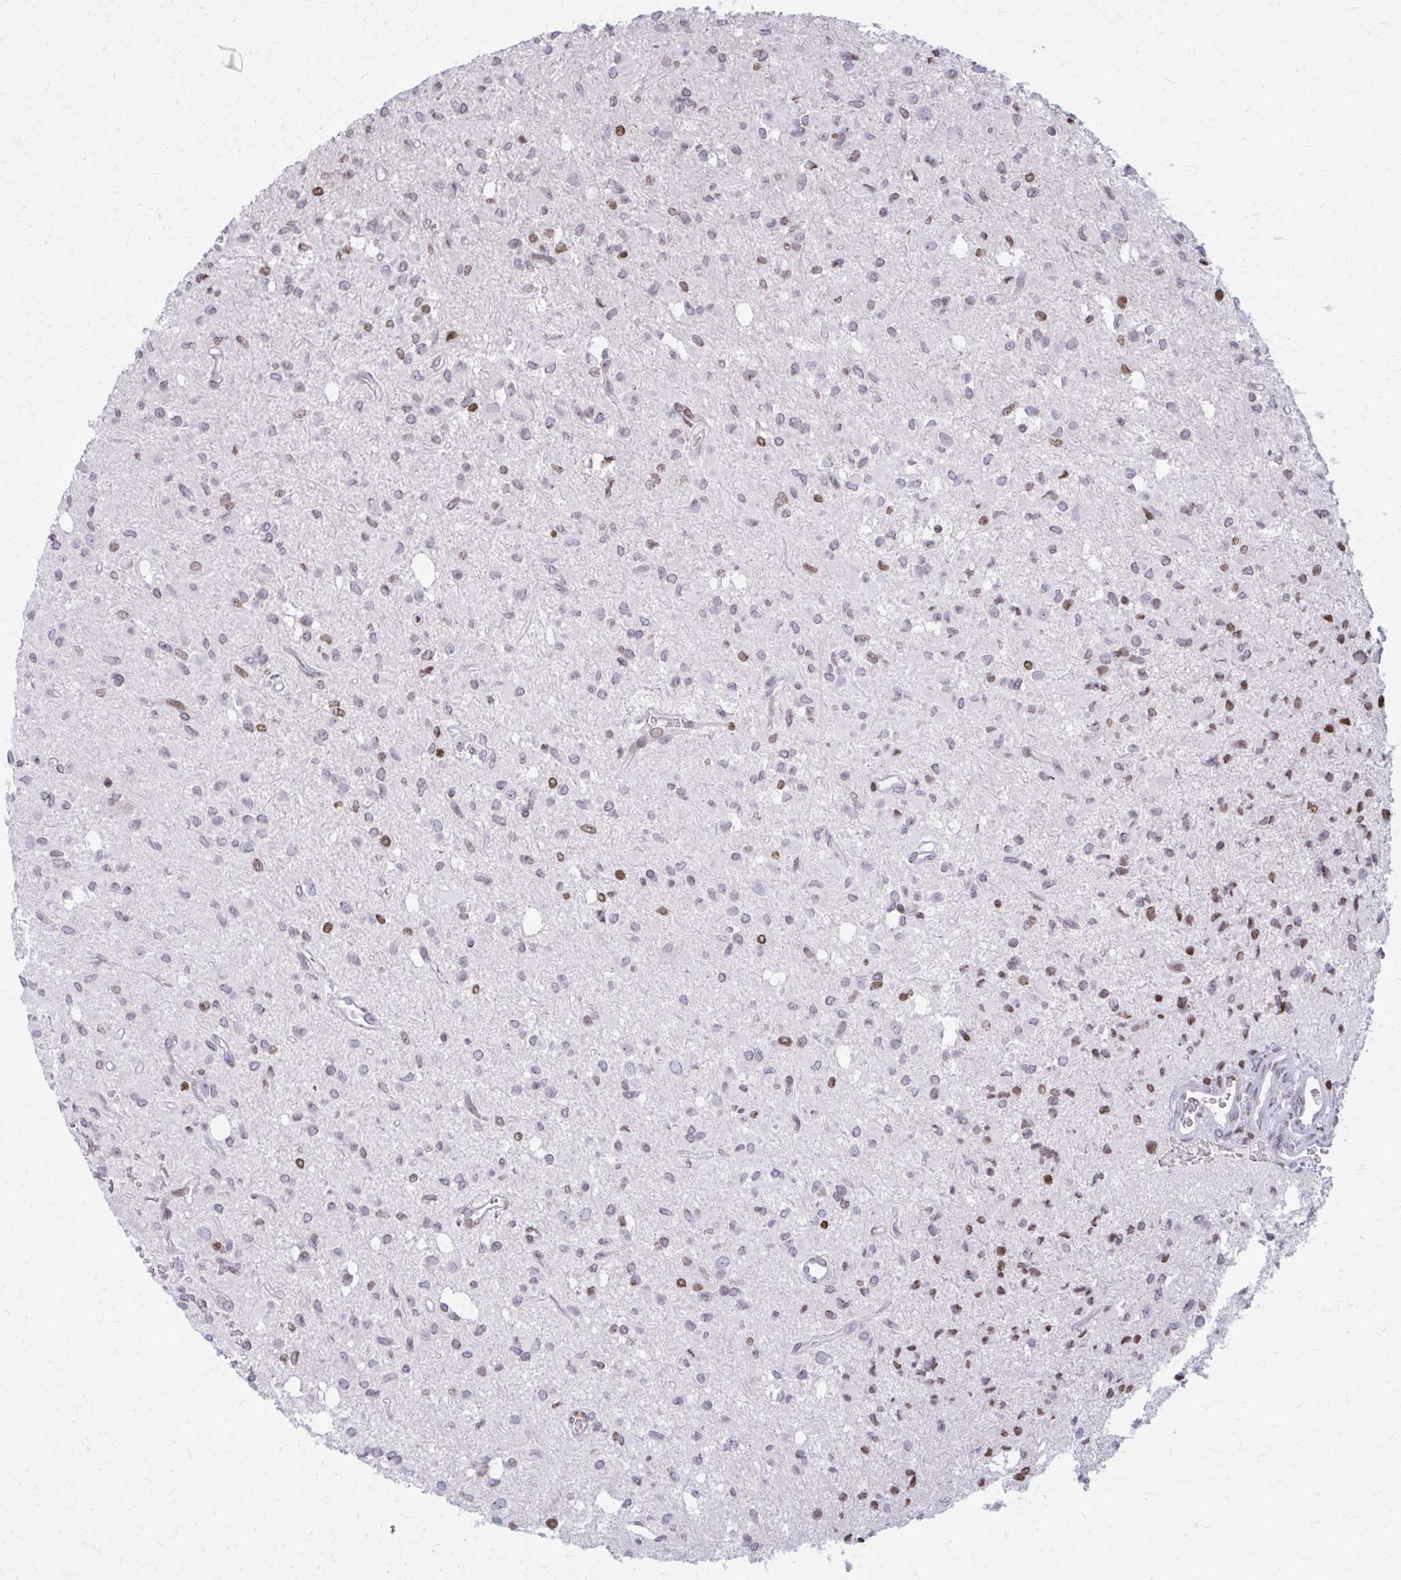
{"staining": {"intensity": "moderate", "quantity": "25%-75%", "location": "nuclear"}, "tissue": "glioma", "cell_type": "Tumor cells", "image_type": "cancer", "snomed": [{"axis": "morphology", "description": "Glioma, malignant, Low grade"}, {"axis": "topography", "description": "Brain"}], "caption": "Moderate nuclear positivity for a protein is identified in approximately 25%-75% of tumor cells of glioma using immunohistochemistry.", "gene": "AP5M1", "patient": {"sex": "female", "age": 33}}